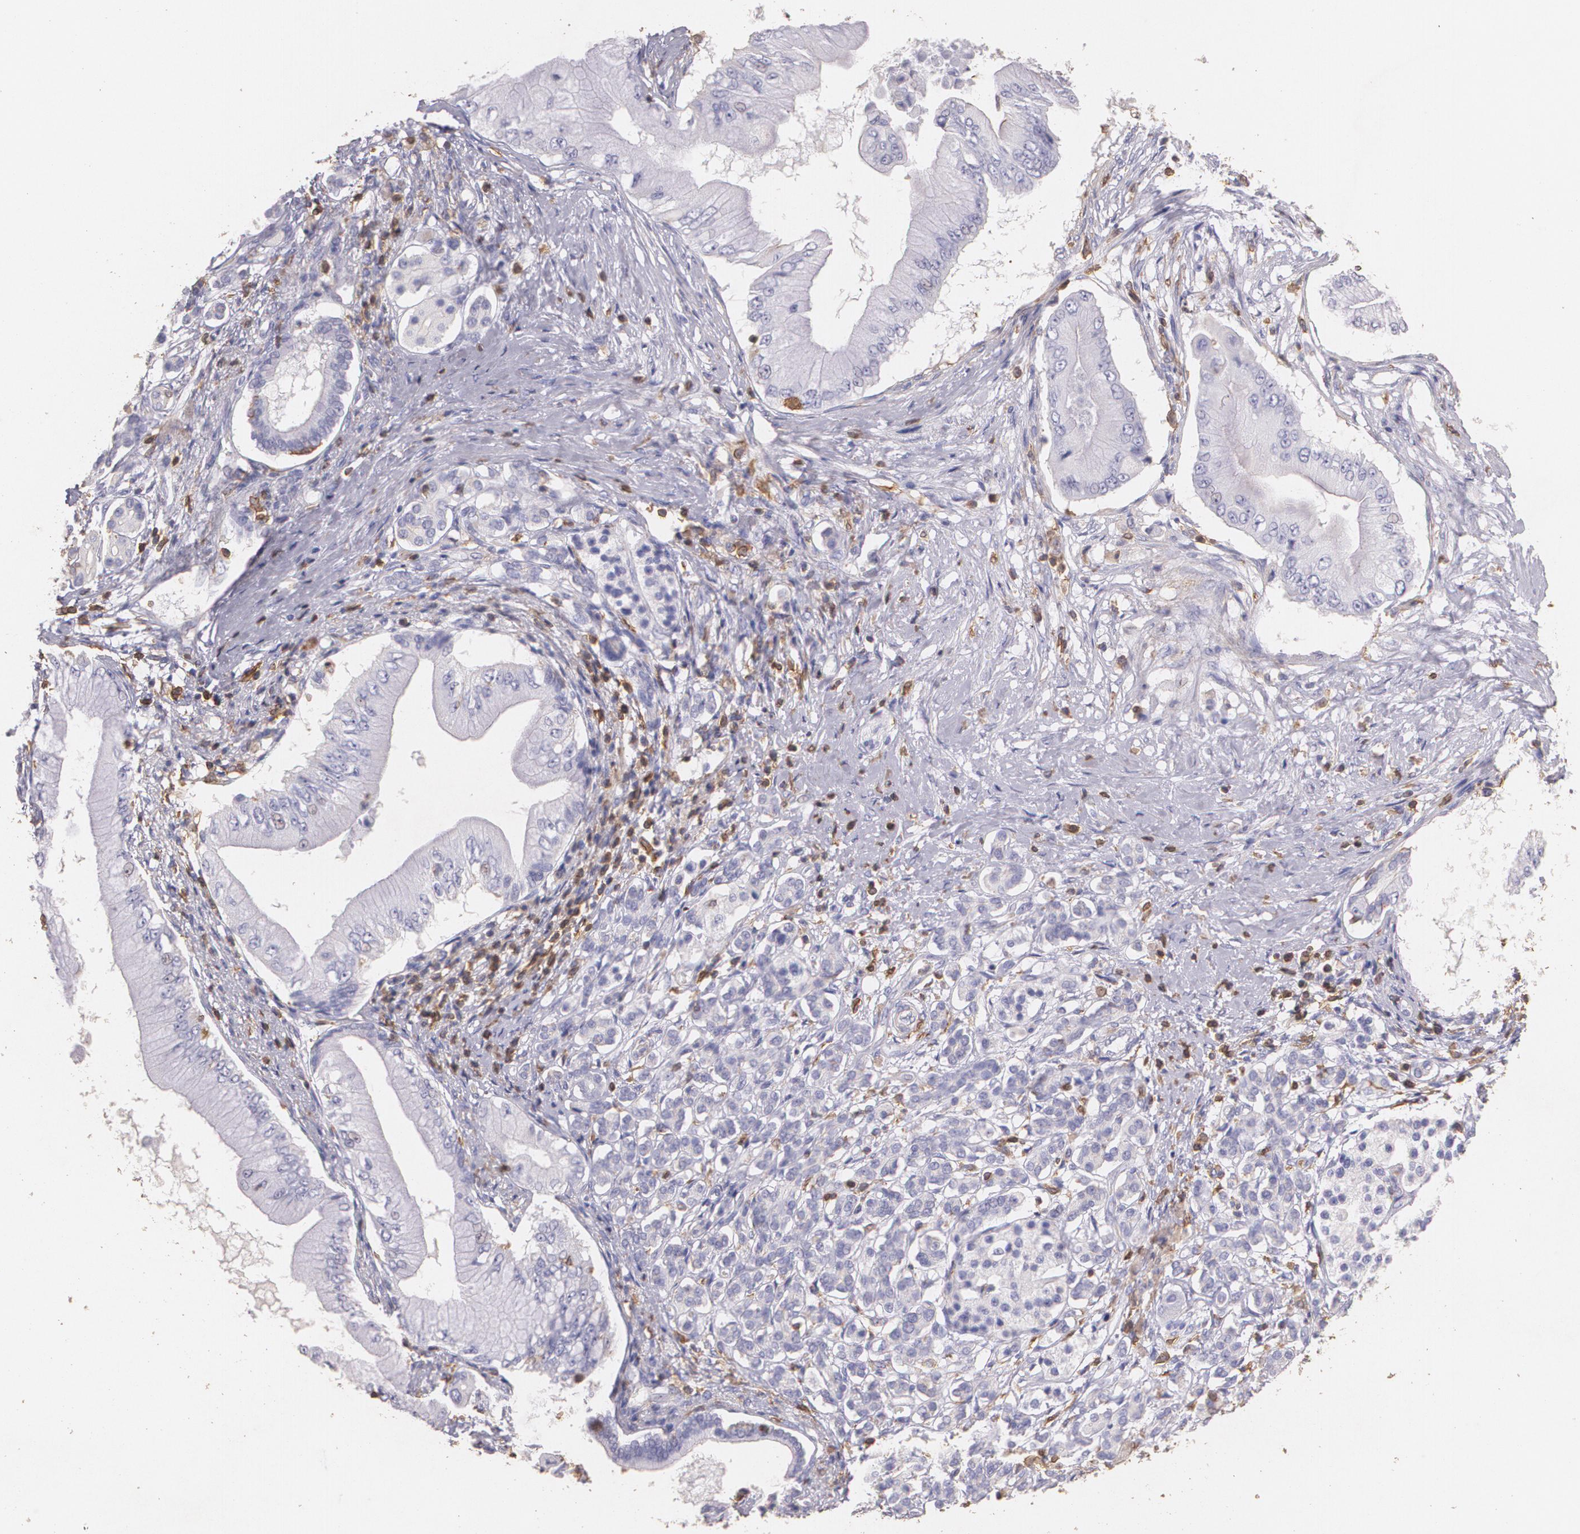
{"staining": {"intensity": "negative", "quantity": "none", "location": "none"}, "tissue": "pancreatic cancer", "cell_type": "Tumor cells", "image_type": "cancer", "snomed": [{"axis": "morphology", "description": "Adenocarcinoma, NOS"}, {"axis": "topography", "description": "Pancreas"}], "caption": "There is no significant positivity in tumor cells of pancreatic adenocarcinoma.", "gene": "TGFBR1", "patient": {"sex": "male", "age": 62}}